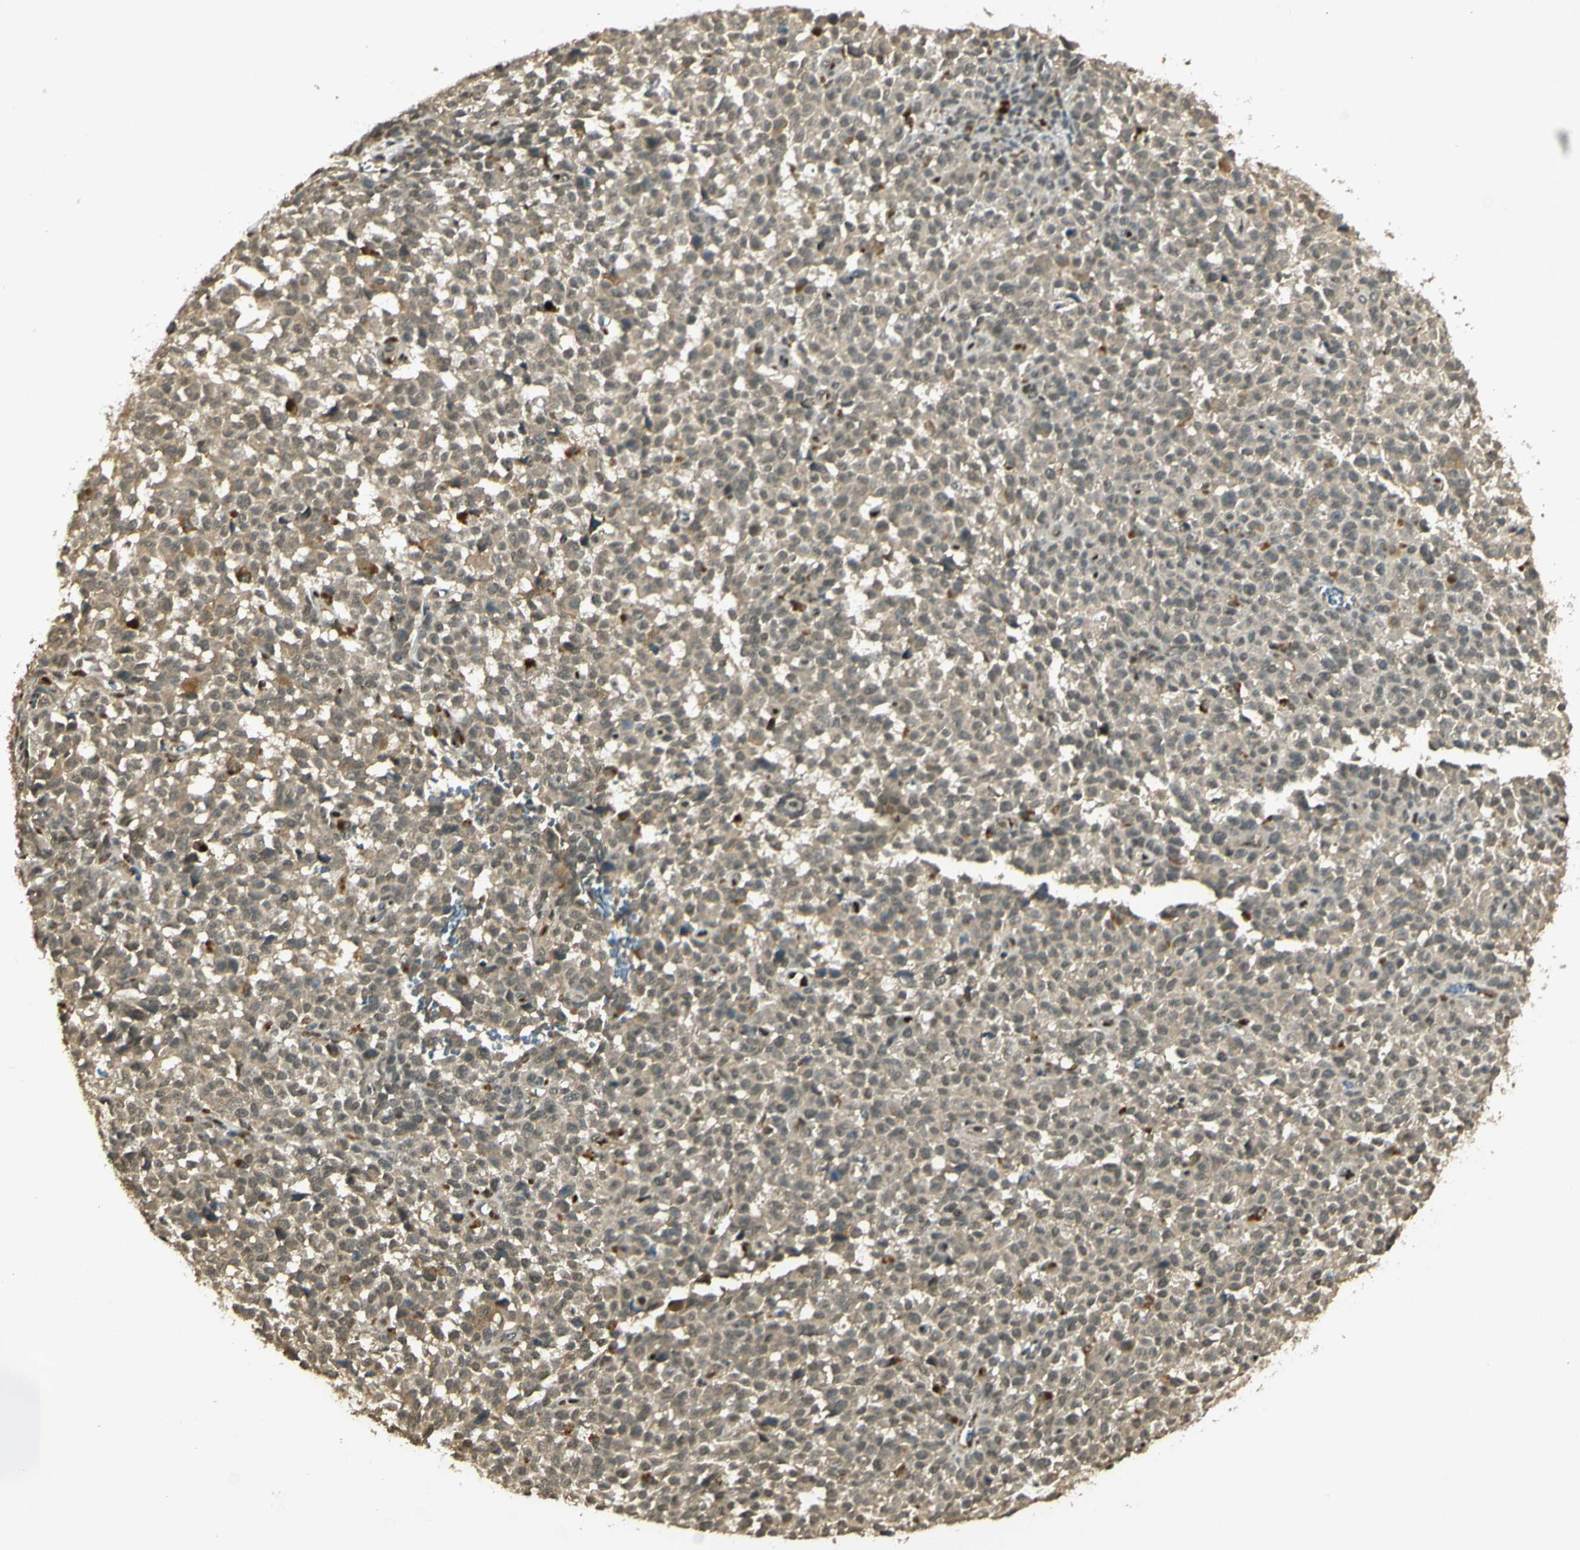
{"staining": {"intensity": "weak", "quantity": ">75%", "location": "cytoplasmic/membranous"}, "tissue": "melanoma", "cell_type": "Tumor cells", "image_type": "cancer", "snomed": [{"axis": "morphology", "description": "Malignant melanoma, NOS"}, {"axis": "topography", "description": "Skin"}], "caption": "Weak cytoplasmic/membranous expression is appreciated in about >75% of tumor cells in malignant melanoma.", "gene": "GMEB2", "patient": {"sex": "female", "age": 82}}